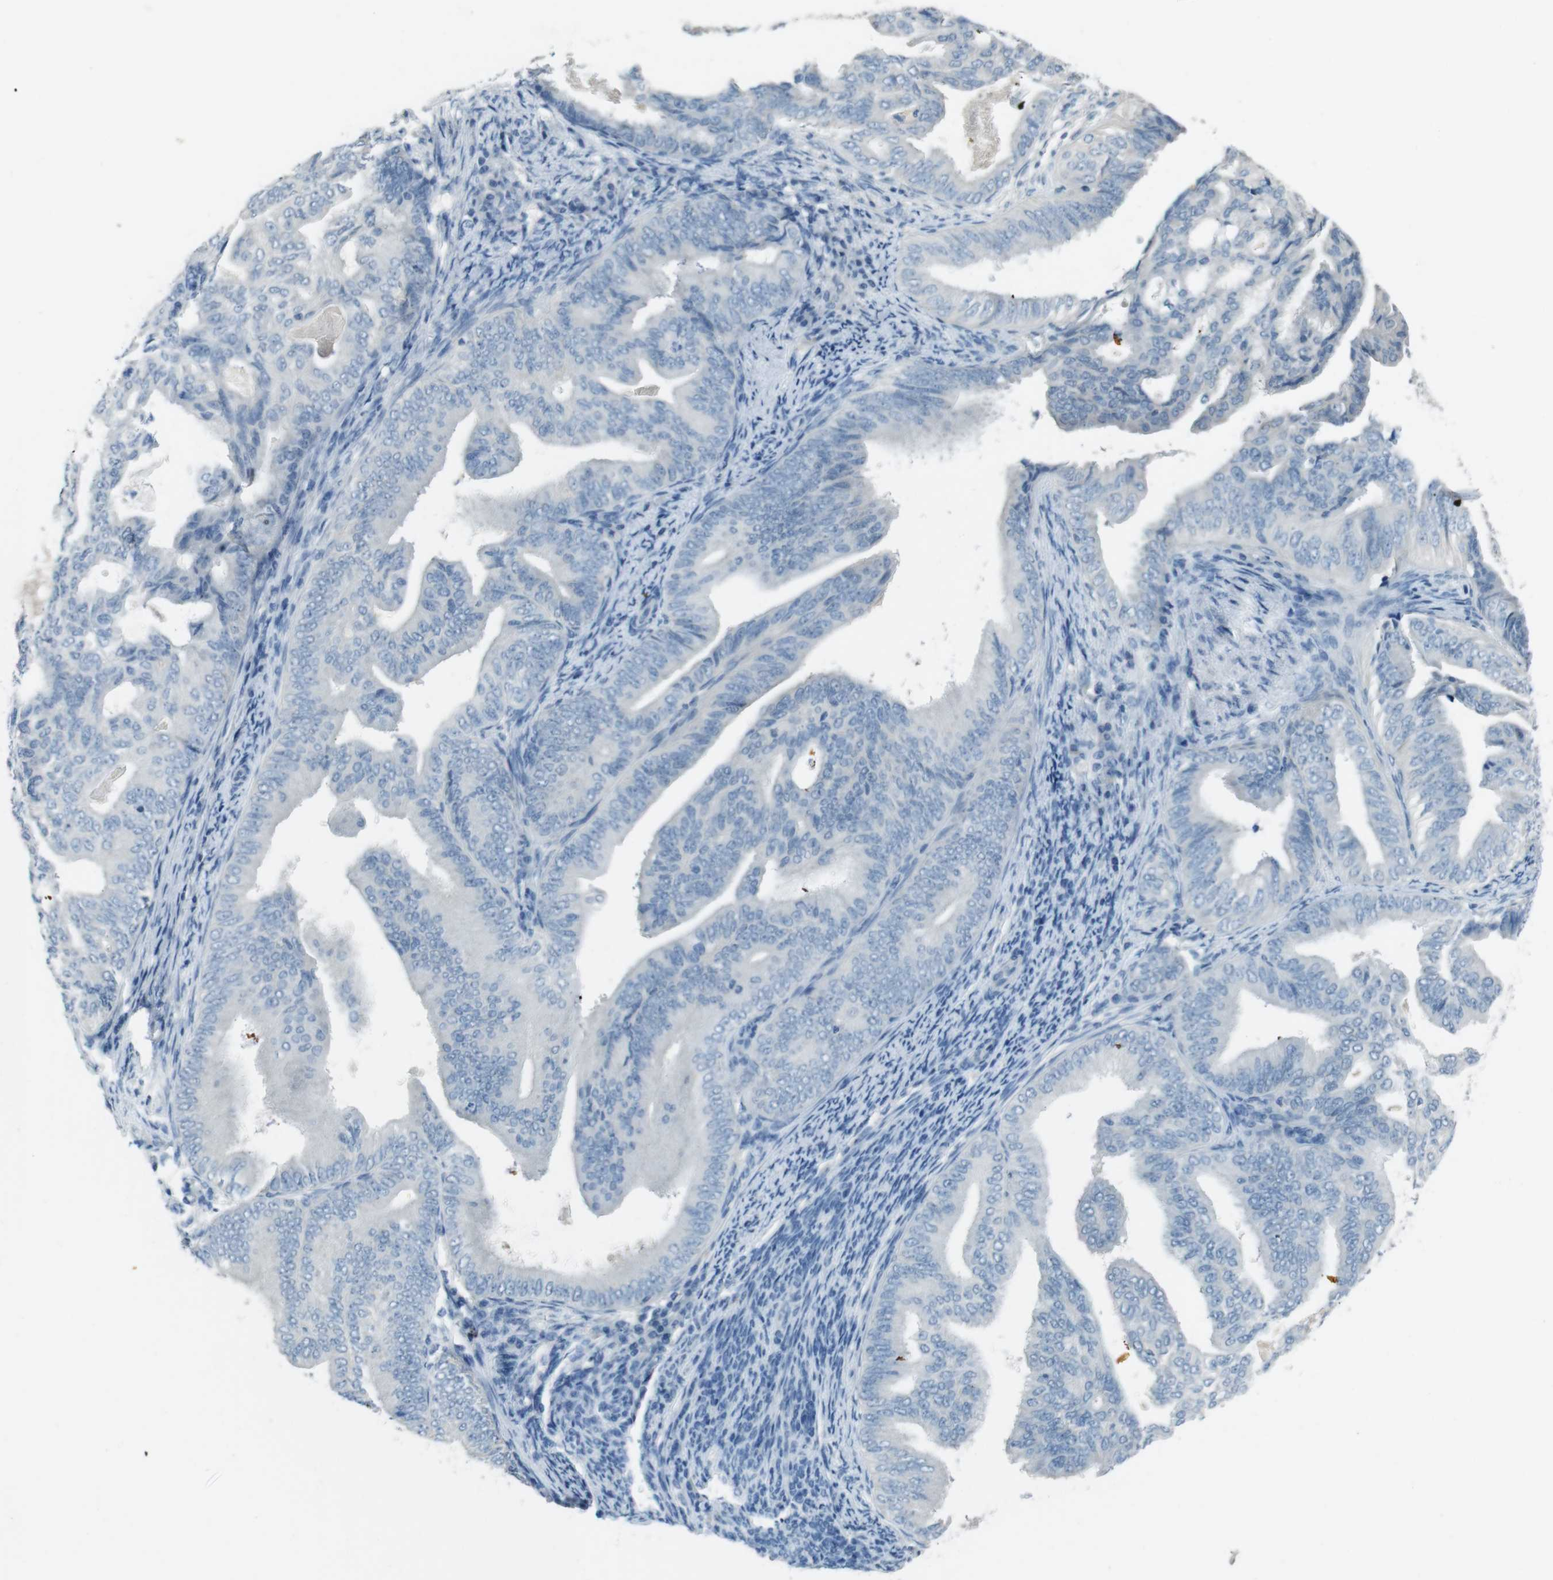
{"staining": {"intensity": "negative", "quantity": "none", "location": "none"}, "tissue": "endometrial cancer", "cell_type": "Tumor cells", "image_type": "cancer", "snomed": [{"axis": "morphology", "description": "Adenocarcinoma, NOS"}, {"axis": "topography", "description": "Endometrium"}], "caption": "DAB (3,3'-diaminobenzidine) immunohistochemical staining of human adenocarcinoma (endometrial) shows no significant positivity in tumor cells. Nuclei are stained in blue.", "gene": "ENTPD7", "patient": {"sex": "female", "age": 58}}